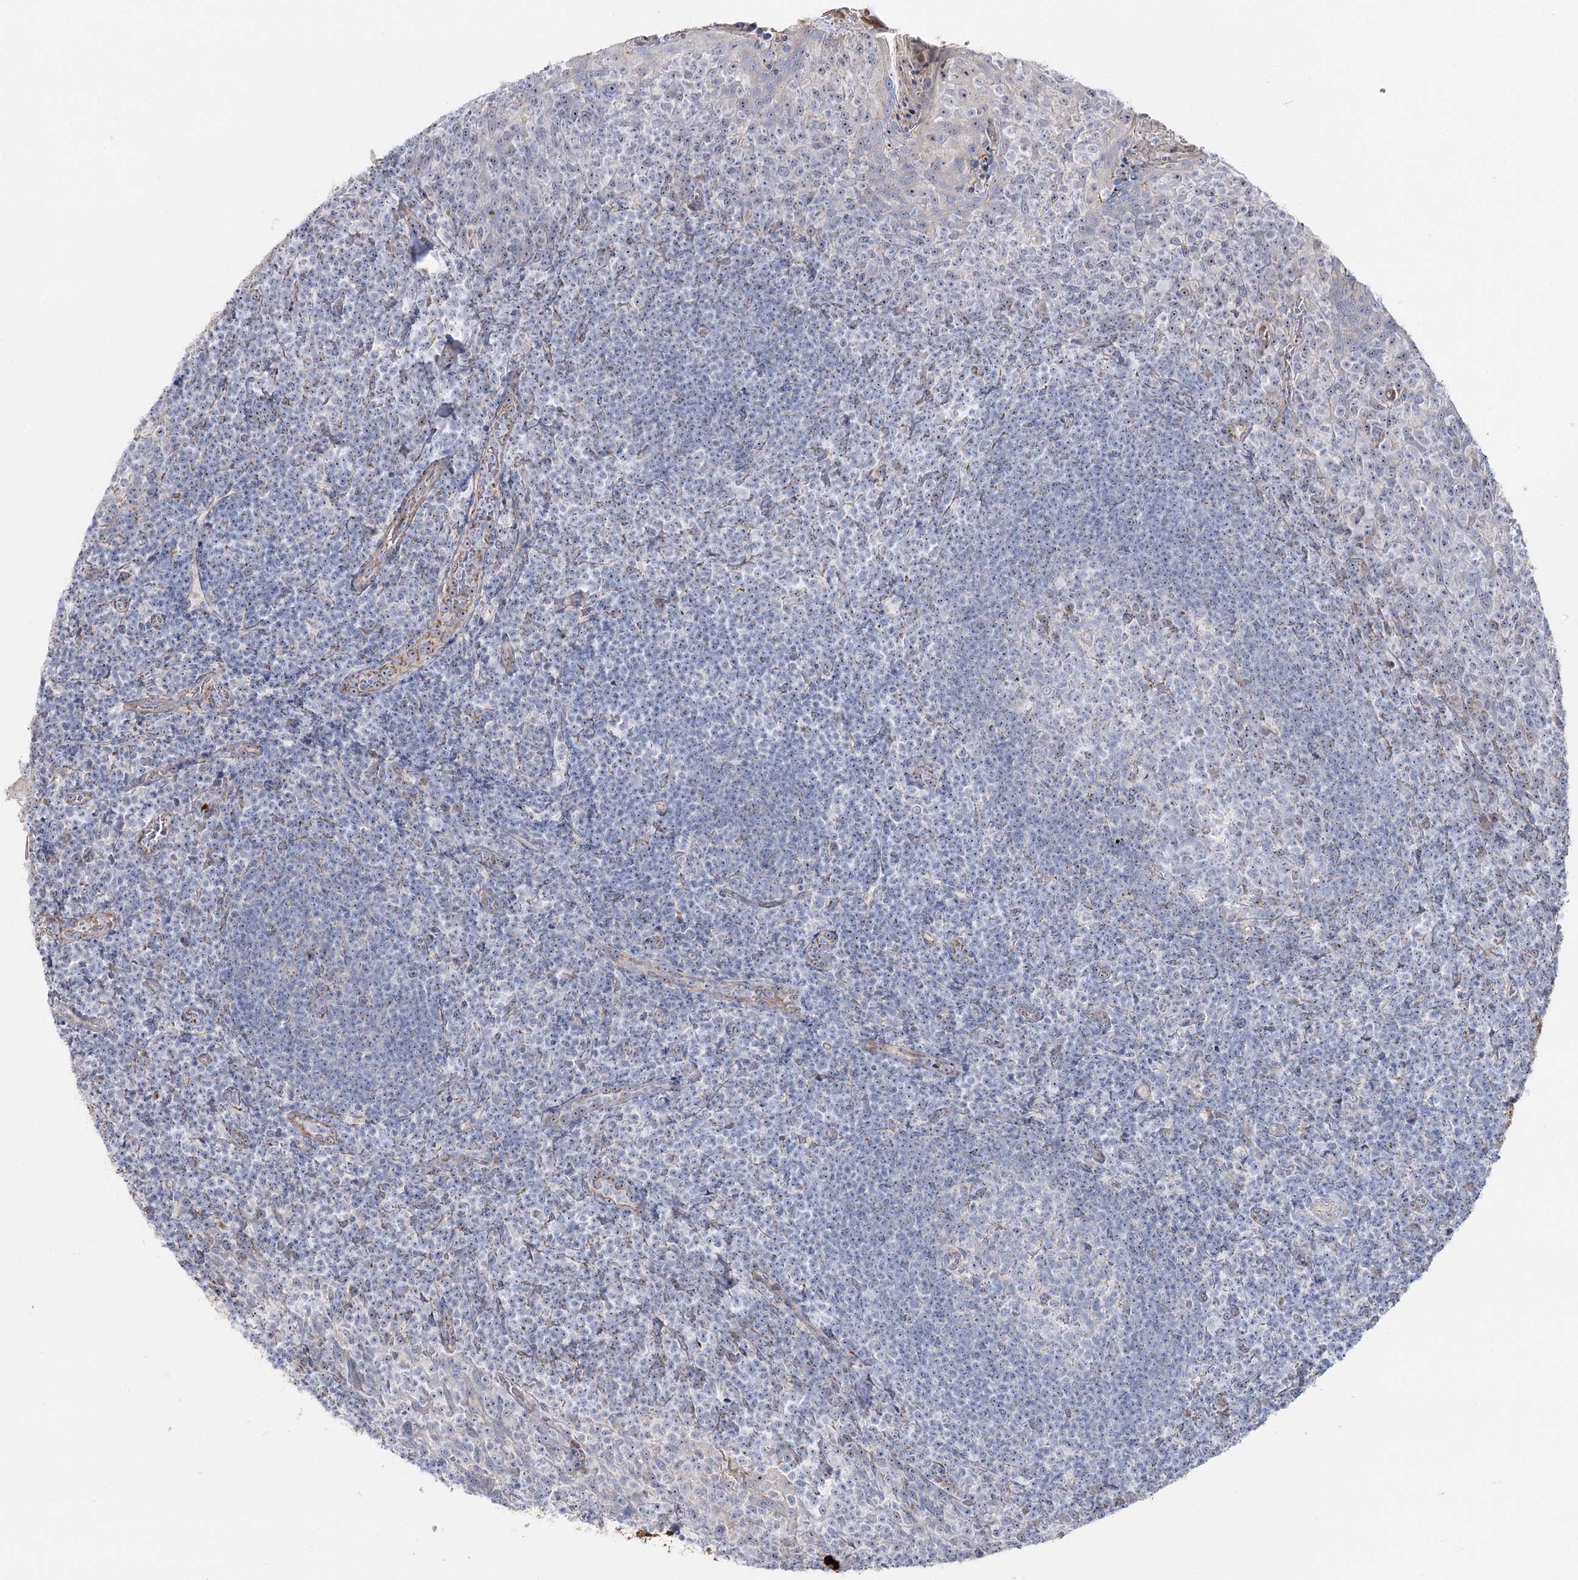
{"staining": {"intensity": "negative", "quantity": "none", "location": "none"}, "tissue": "tonsil", "cell_type": "Germinal center cells", "image_type": "normal", "snomed": [{"axis": "morphology", "description": "Normal tissue, NOS"}, {"axis": "topography", "description": "Tonsil"}], "caption": "Immunohistochemistry (IHC) of unremarkable tonsil reveals no expression in germinal center cells.", "gene": "SUOX", "patient": {"sex": "female", "age": 10}}